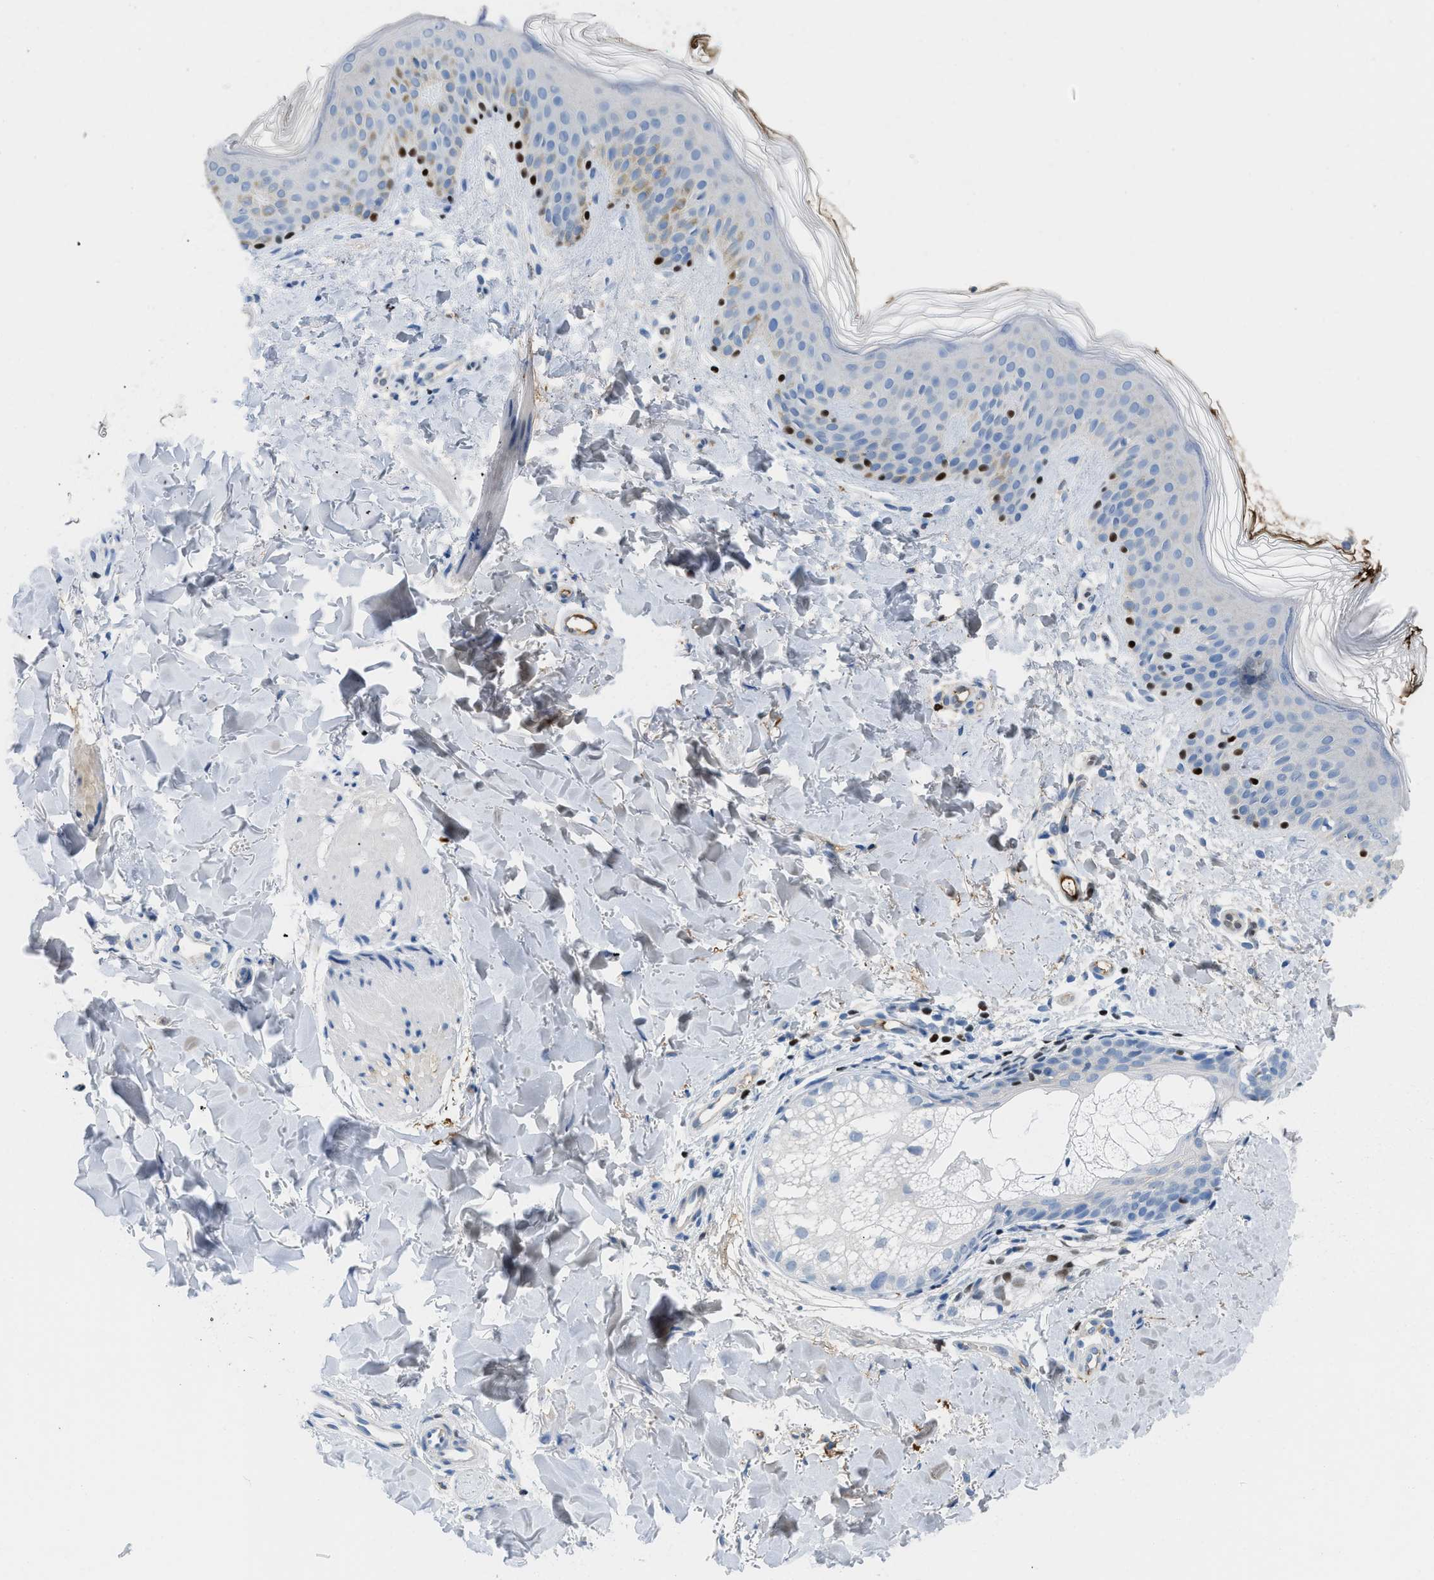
{"staining": {"intensity": "negative", "quantity": "none", "location": "none"}, "tissue": "skin", "cell_type": "Fibroblasts", "image_type": "normal", "snomed": [{"axis": "morphology", "description": "Normal tissue, NOS"}, {"axis": "topography", "description": "Skin"}], "caption": "Immunohistochemical staining of unremarkable human skin exhibits no significant staining in fibroblasts. Nuclei are stained in blue.", "gene": "LEF1", "patient": {"sex": "male", "age": 40}}